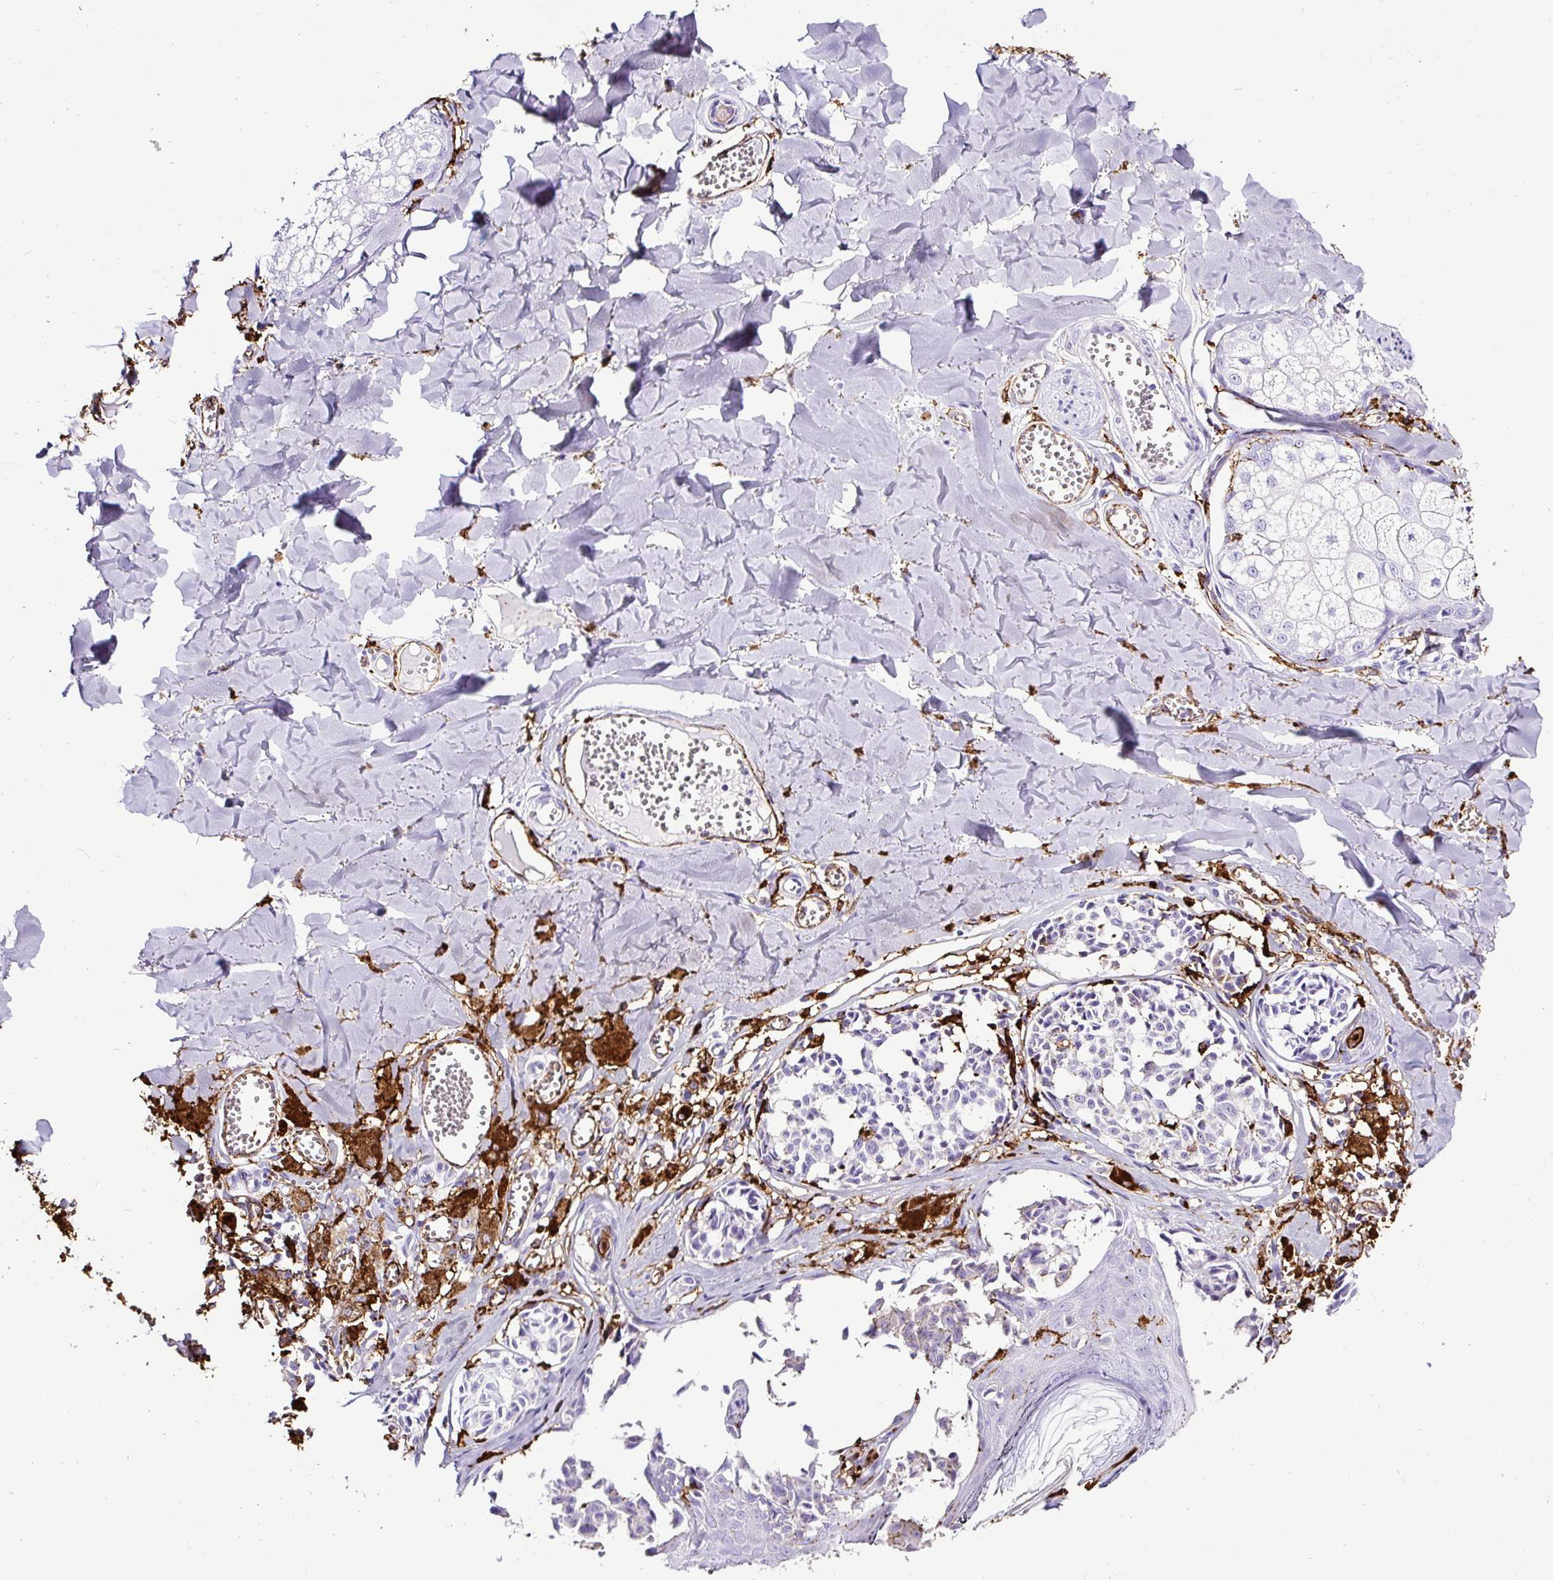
{"staining": {"intensity": "negative", "quantity": "none", "location": "none"}, "tissue": "melanoma", "cell_type": "Tumor cells", "image_type": "cancer", "snomed": [{"axis": "morphology", "description": "Malignant melanoma, NOS"}, {"axis": "topography", "description": "Skin"}], "caption": "A high-resolution photomicrograph shows IHC staining of melanoma, which reveals no significant expression in tumor cells. The staining was performed using DAB (3,3'-diaminobenzidine) to visualize the protein expression in brown, while the nuclei were stained in blue with hematoxylin (Magnification: 20x).", "gene": "HLA-DRA", "patient": {"sex": "female", "age": 43}}